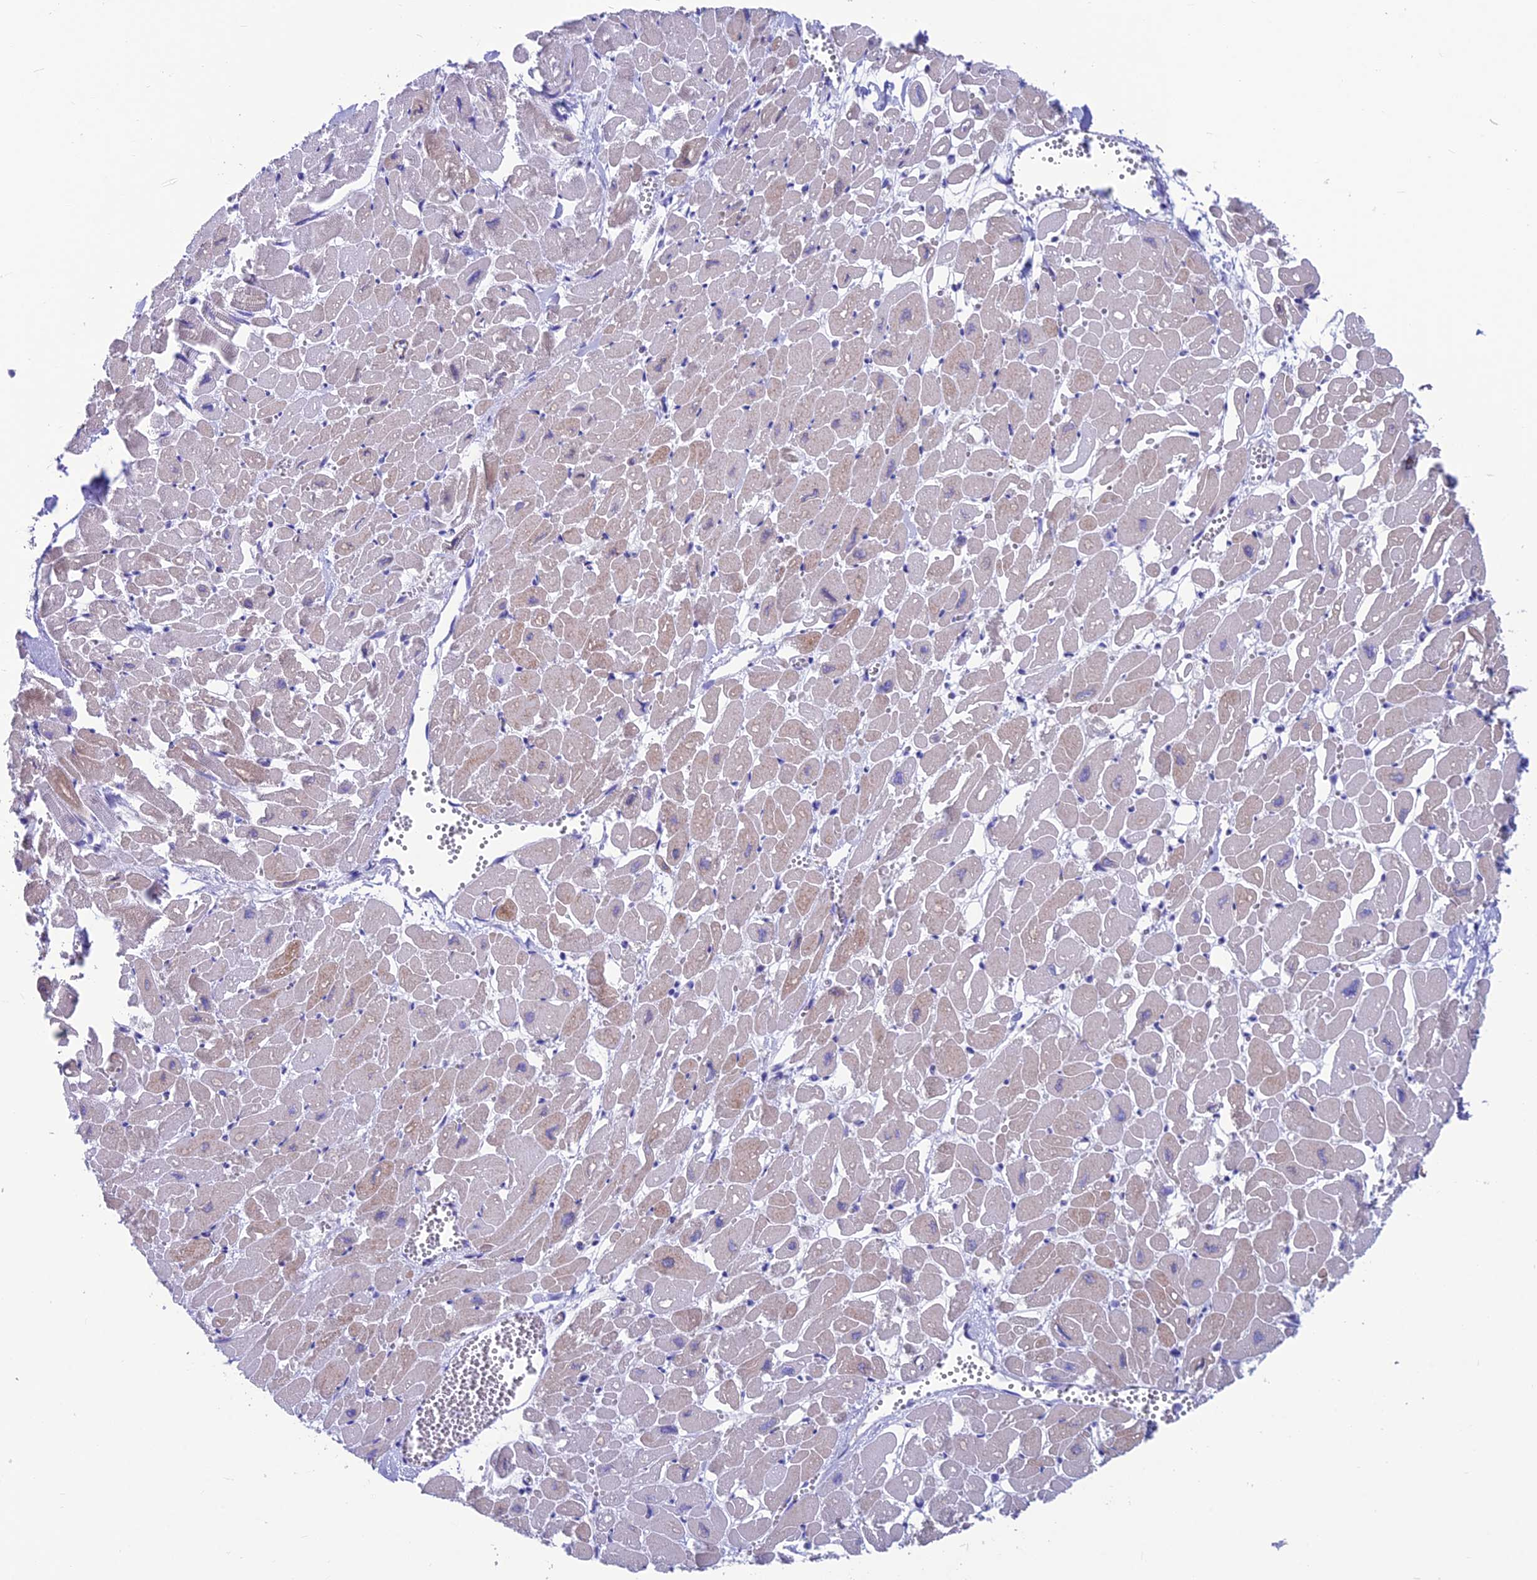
{"staining": {"intensity": "weak", "quantity": "<25%", "location": "cytoplasmic/membranous"}, "tissue": "heart muscle", "cell_type": "Cardiomyocytes", "image_type": "normal", "snomed": [{"axis": "morphology", "description": "Normal tissue, NOS"}, {"axis": "topography", "description": "Heart"}], "caption": "The histopathology image displays no significant staining in cardiomyocytes of heart muscle. (Stains: DAB (3,3'-diaminobenzidine) immunohistochemistry (IHC) with hematoxylin counter stain, Microscopy: brightfield microscopy at high magnification).", "gene": "GNG11", "patient": {"sex": "male", "age": 54}}